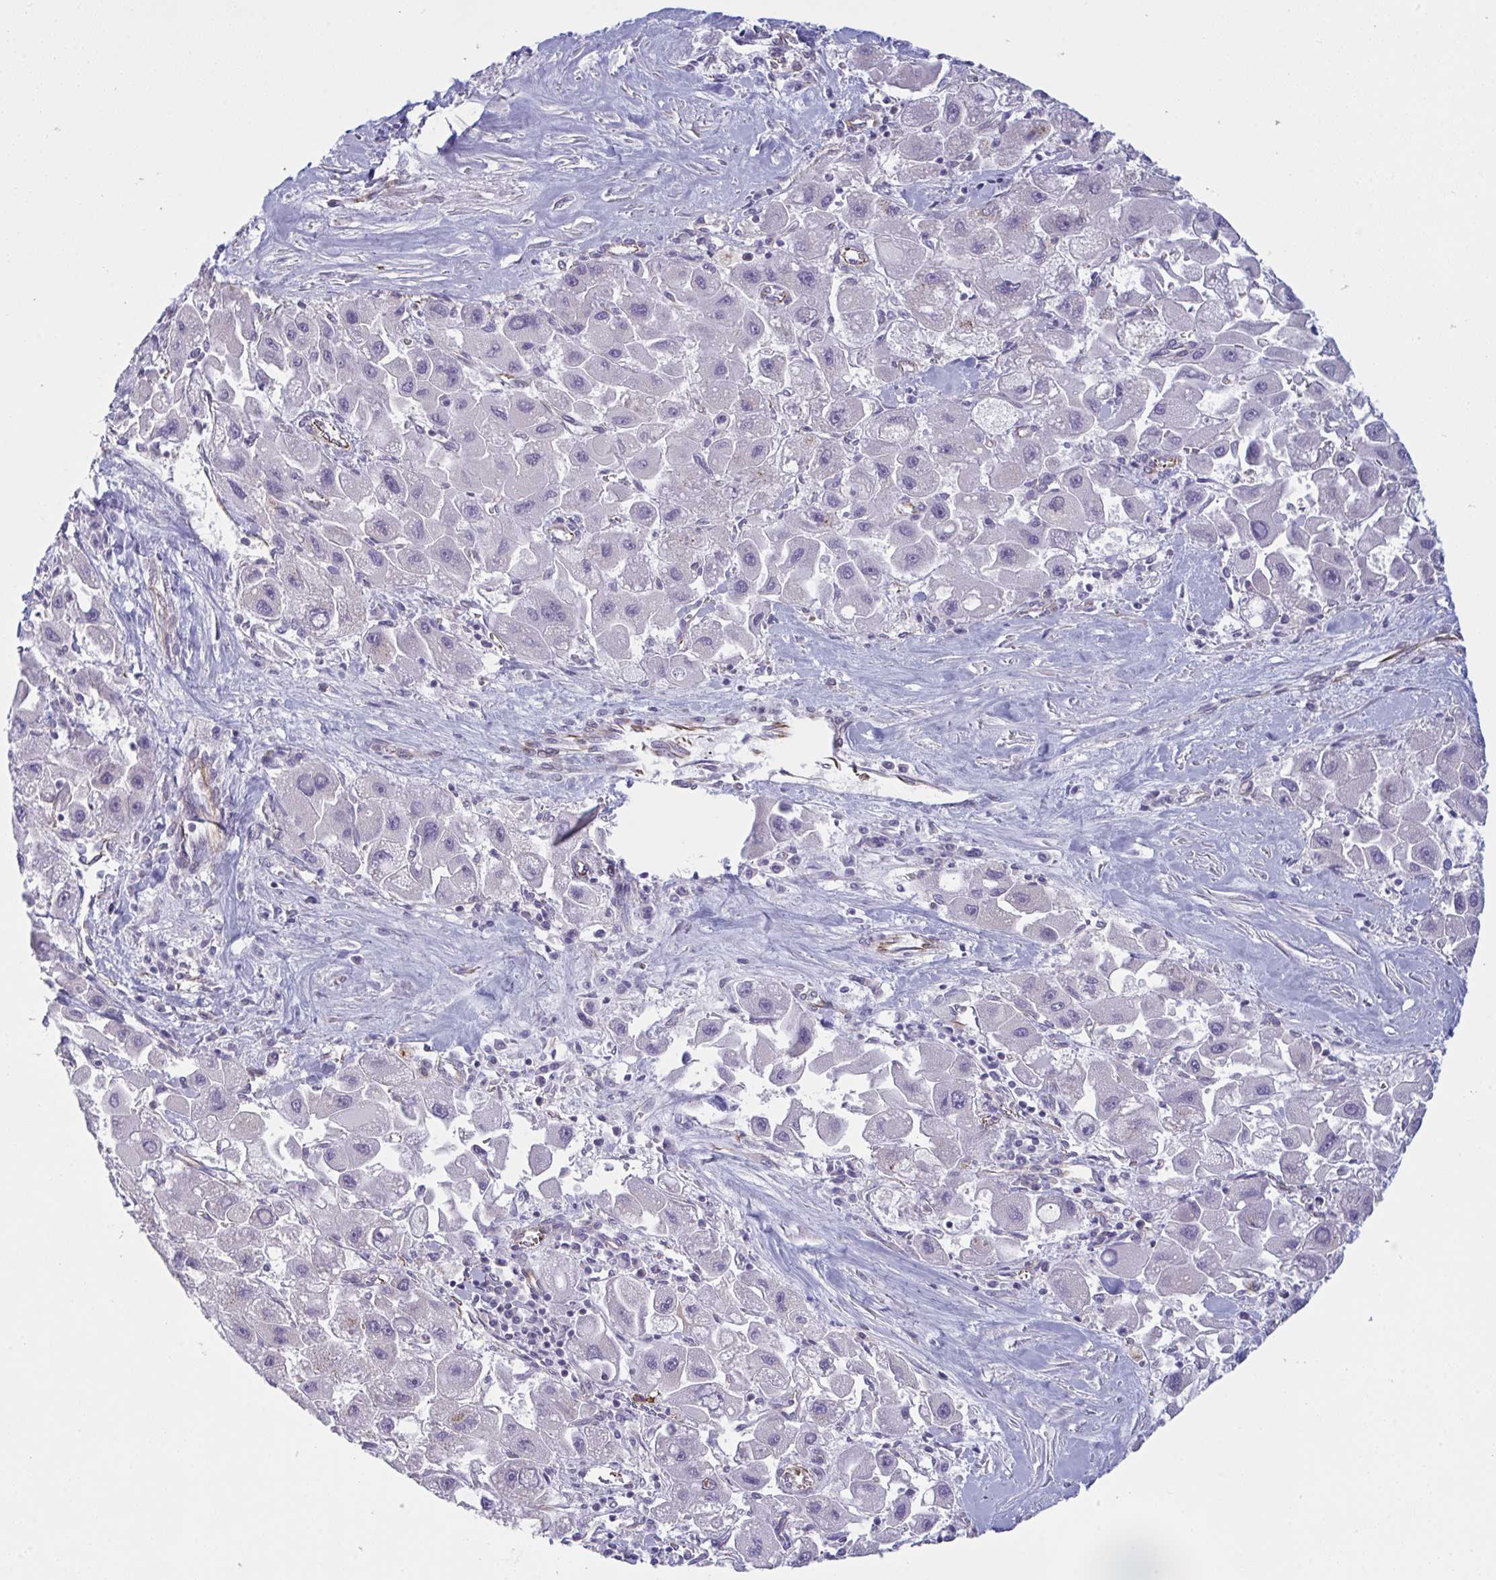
{"staining": {"intensity": "negative", "quantity": "none", "location": "none"}, "tissue": "liver cancer", "cell_type": "Tumor cells", "image_type": "cancer", "snomed": [{"axis": "morphology", "description": "Carcinoma, Hepatocellular, NOS"}, {"axis": "topography", "description": "Liver"}], "caption": "A photomicrograph of hepatocellular carcinoma (liver) stained for a protein shows no brown staining in tumor cells.", "gene": "DCBLD1", "patient": {"sex": "male", "age": 24}}